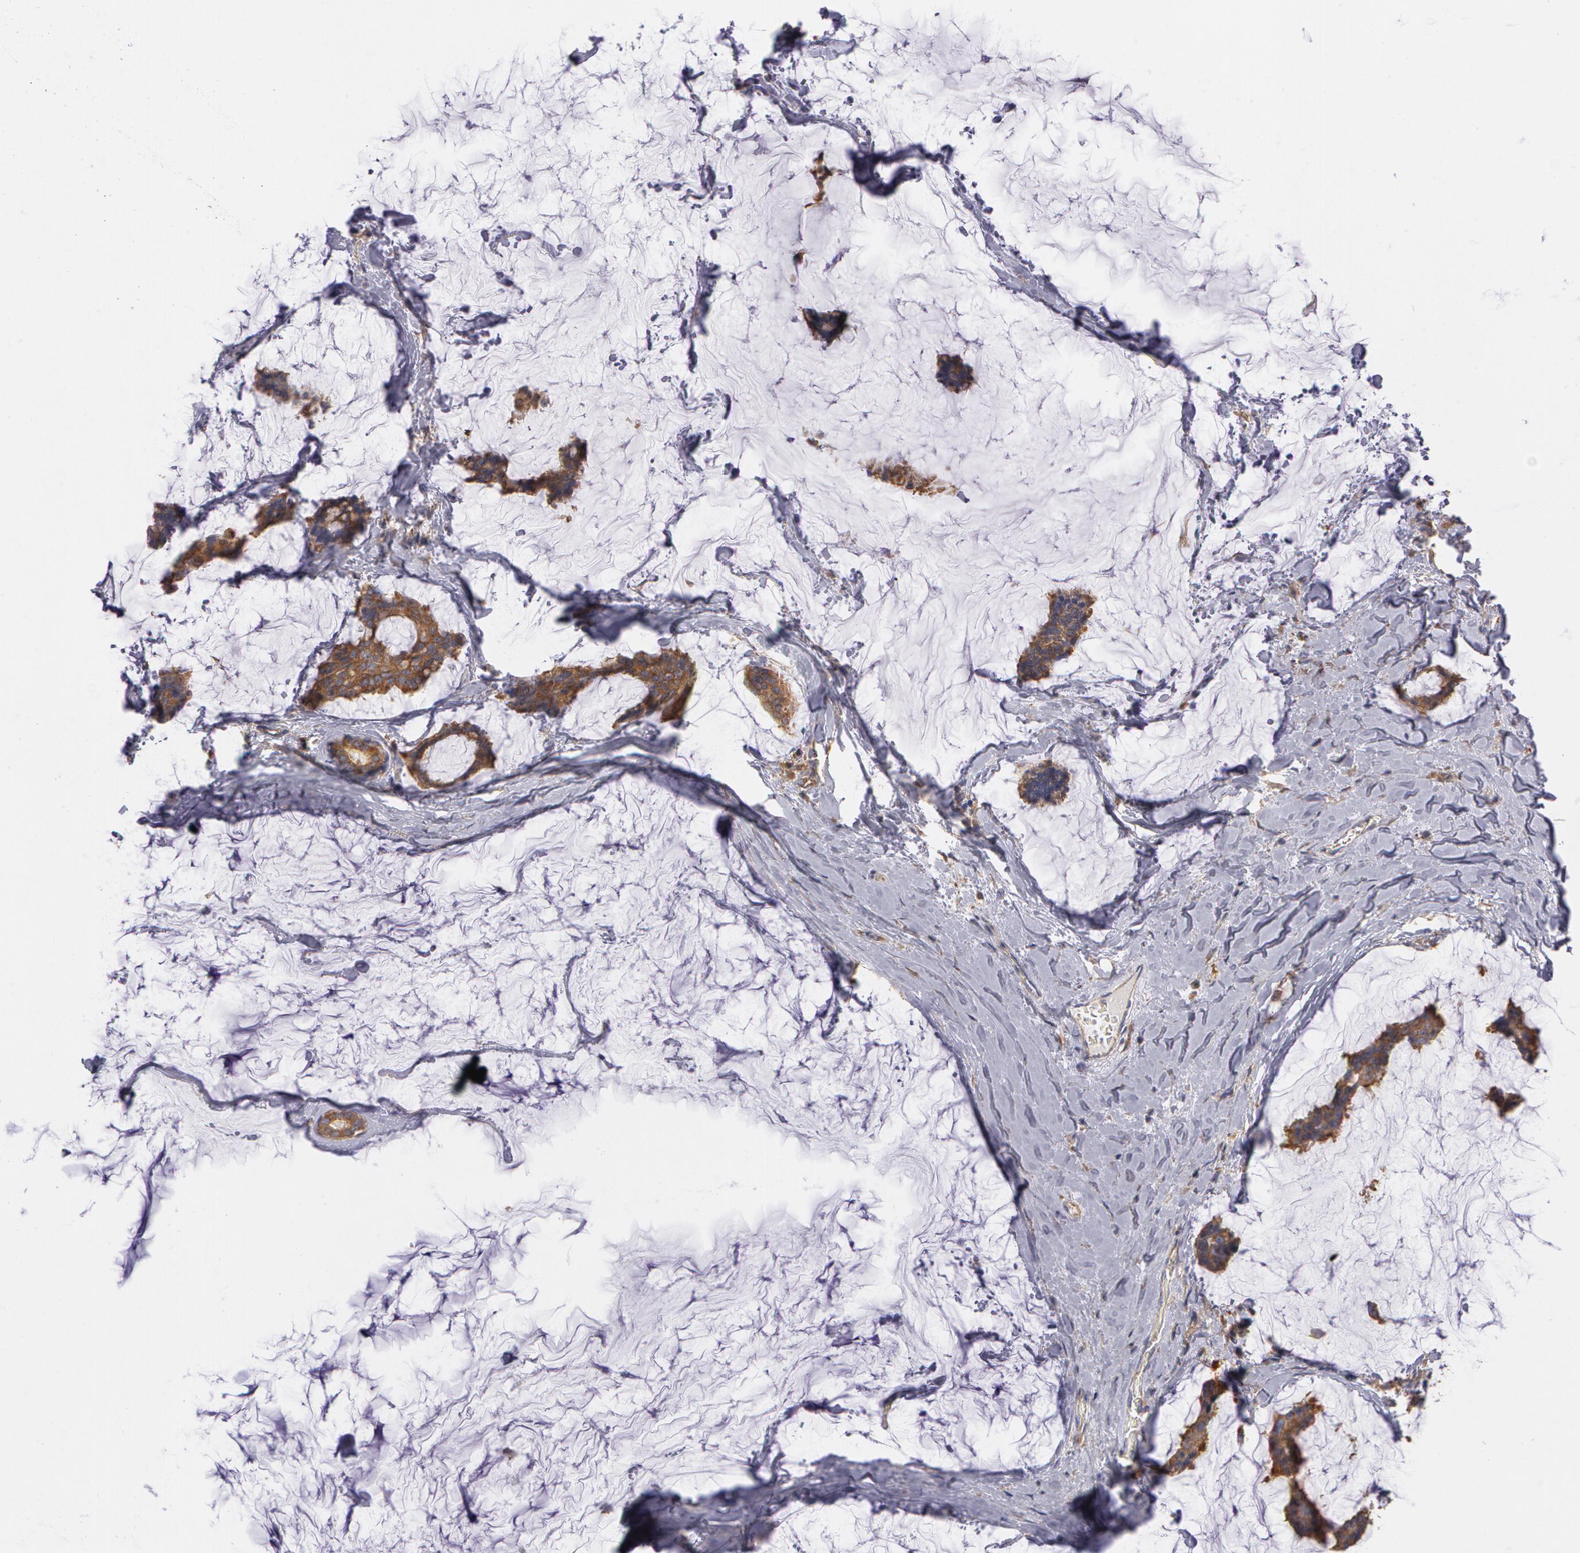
{"staining": {"intensity": "moderate", "quantity": ">75%", "location": "cytoplasmic/membranous"}, "tissue": "breast cancer", "cell_type": "Tumor cells", "image_type": "cancer", "snomed": [{"axis": "morphology", "description": "Duct carcinoma"}, {"axis": "topography", "description": "Breast"}], "caption": "Human breast cancer (invasive ductal carcinoma) stained for a protein (brown) reveals moderate cytoplasmic/membranous positive expression in about >75% of tumor cells.", "gene": "NEK9", "patient": {"sex": "female", "age": 93}}